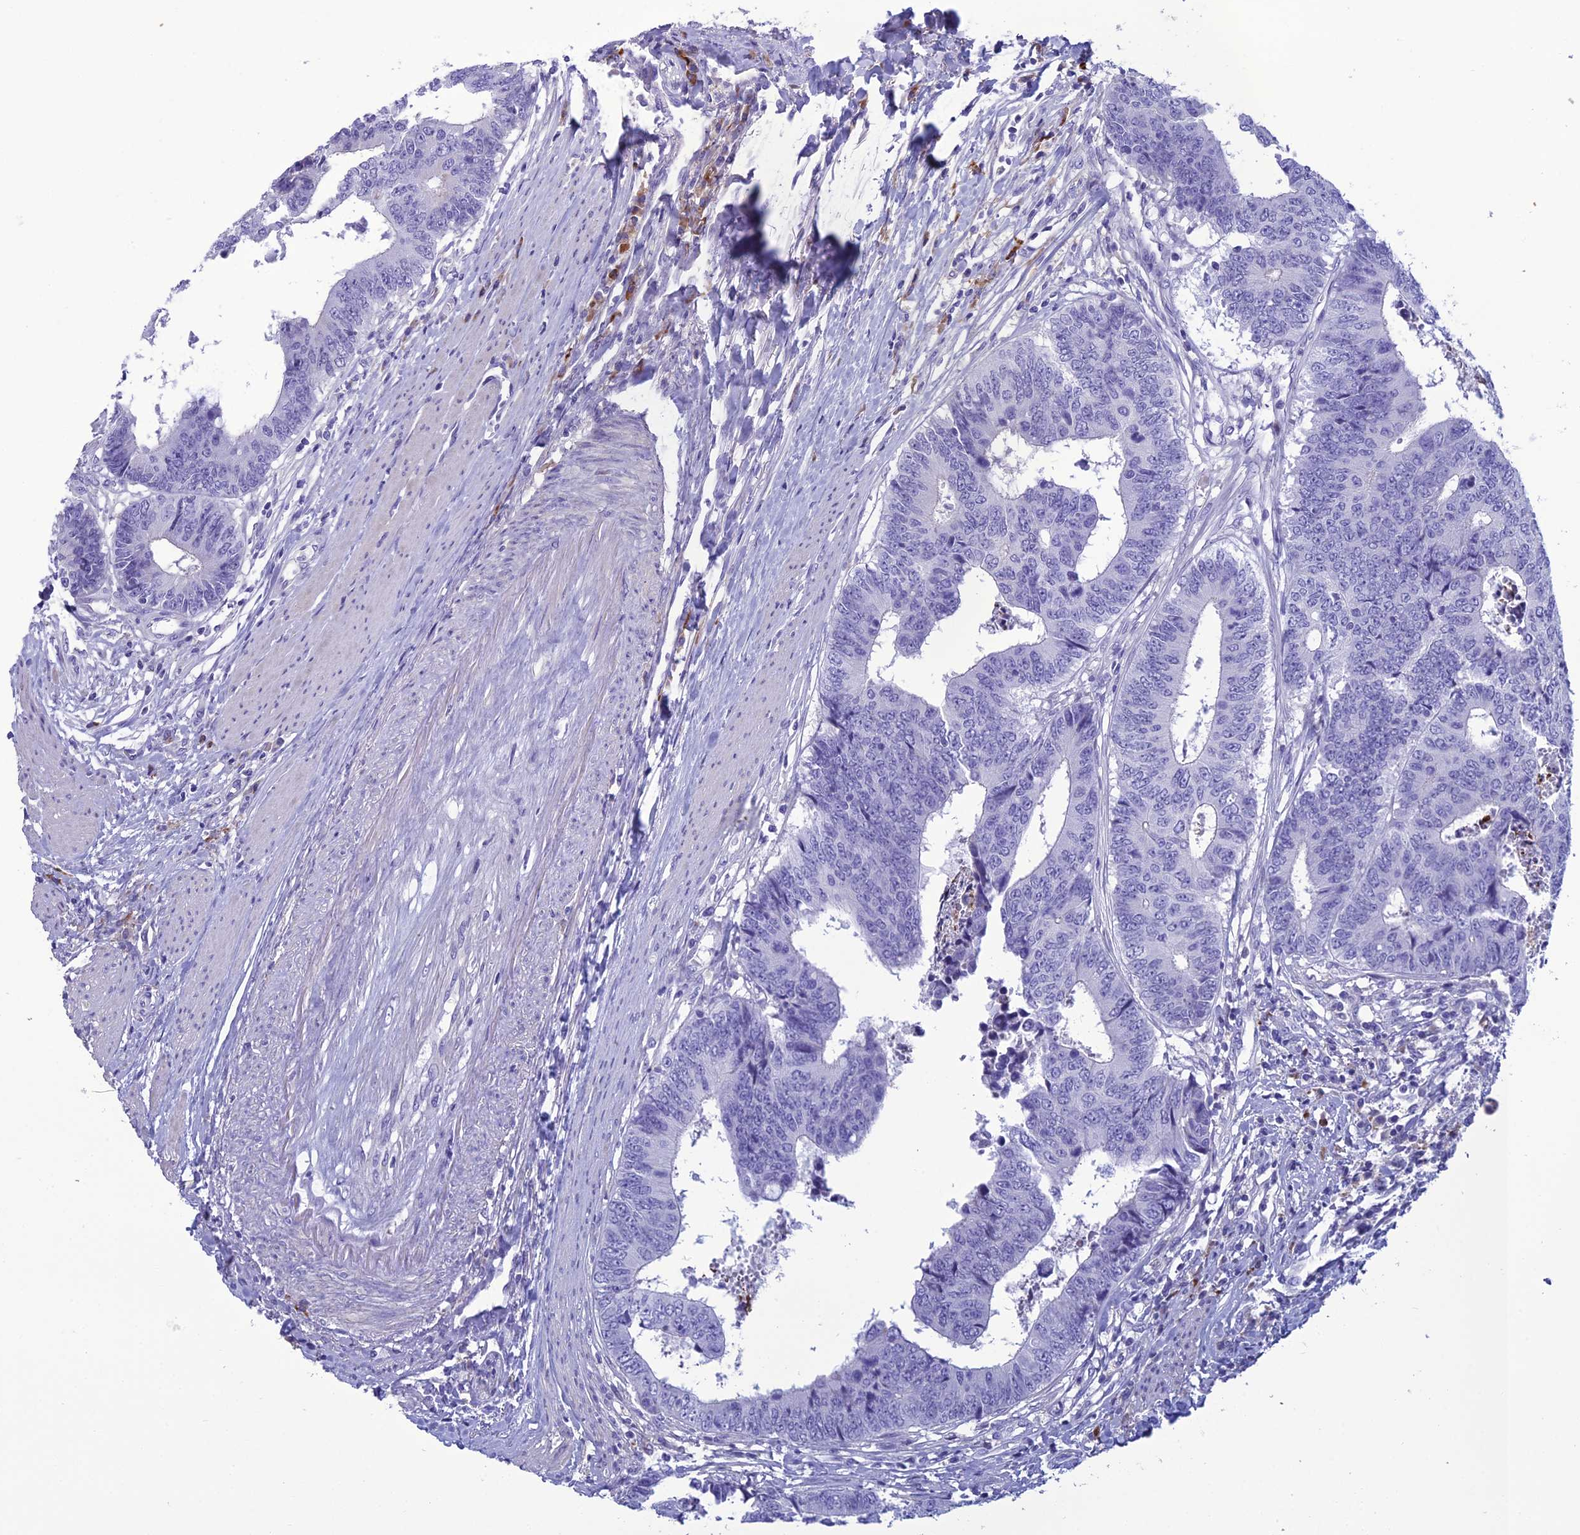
{"staining": {"intensity": "negative", "quantity": "none", "location": "none"}, "tissue": "colorectal cancer", "cell_type": "Tumor cells", "image_type": "cancer", "snomed": [{"axis": "morphology", "description": "Adenocarcinoma, NOS"}, {"axis": "topography", "description": "Rectum"}], "caption": "High power microscopy image of an IHC histopathology image of colorectal adenocarcinoma, revealing no significant staining in tumor cells. (IHC, brightfield microscopy, high magnification).", "gene": "CRB2", "patient": {"sex": "male", "age": 84}}